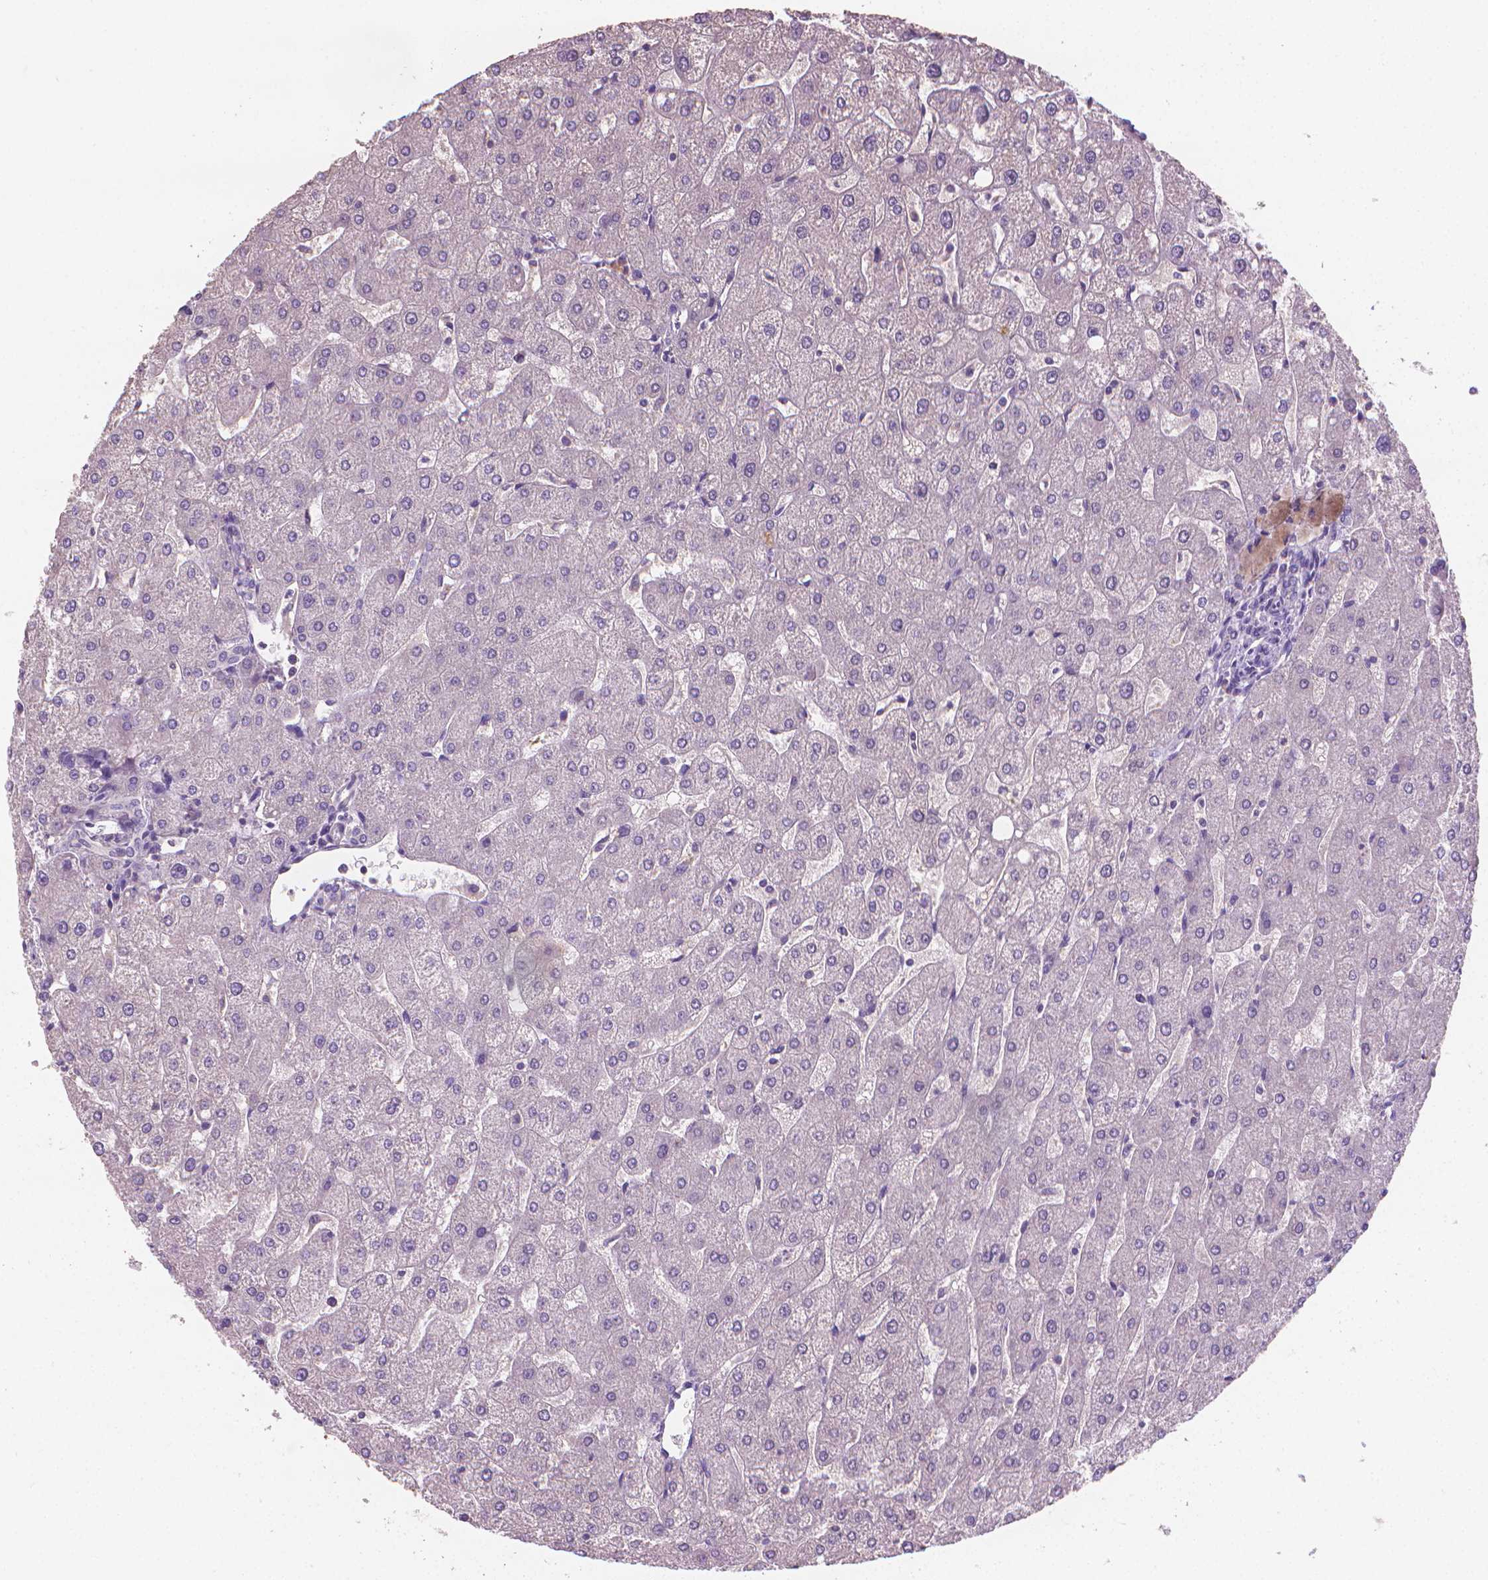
{"staining": {"intensity": "negative", "quantity": "none", "location": "none"}, "tissue": "liver", "cell_type": "Cholangiocytes", "image_type": "normal", "snomed": [{"axis": "morphology", "description": "Normal tissue, NOS"}, {"axis": "topography", "description": "Liver"}], "caption": "Immunohistochemical staining of unremarkable liver demonstrates no significant expression in cholangiocytes.", "gene": "CATIP", "patient": {"sex": "male", "age": 67}}